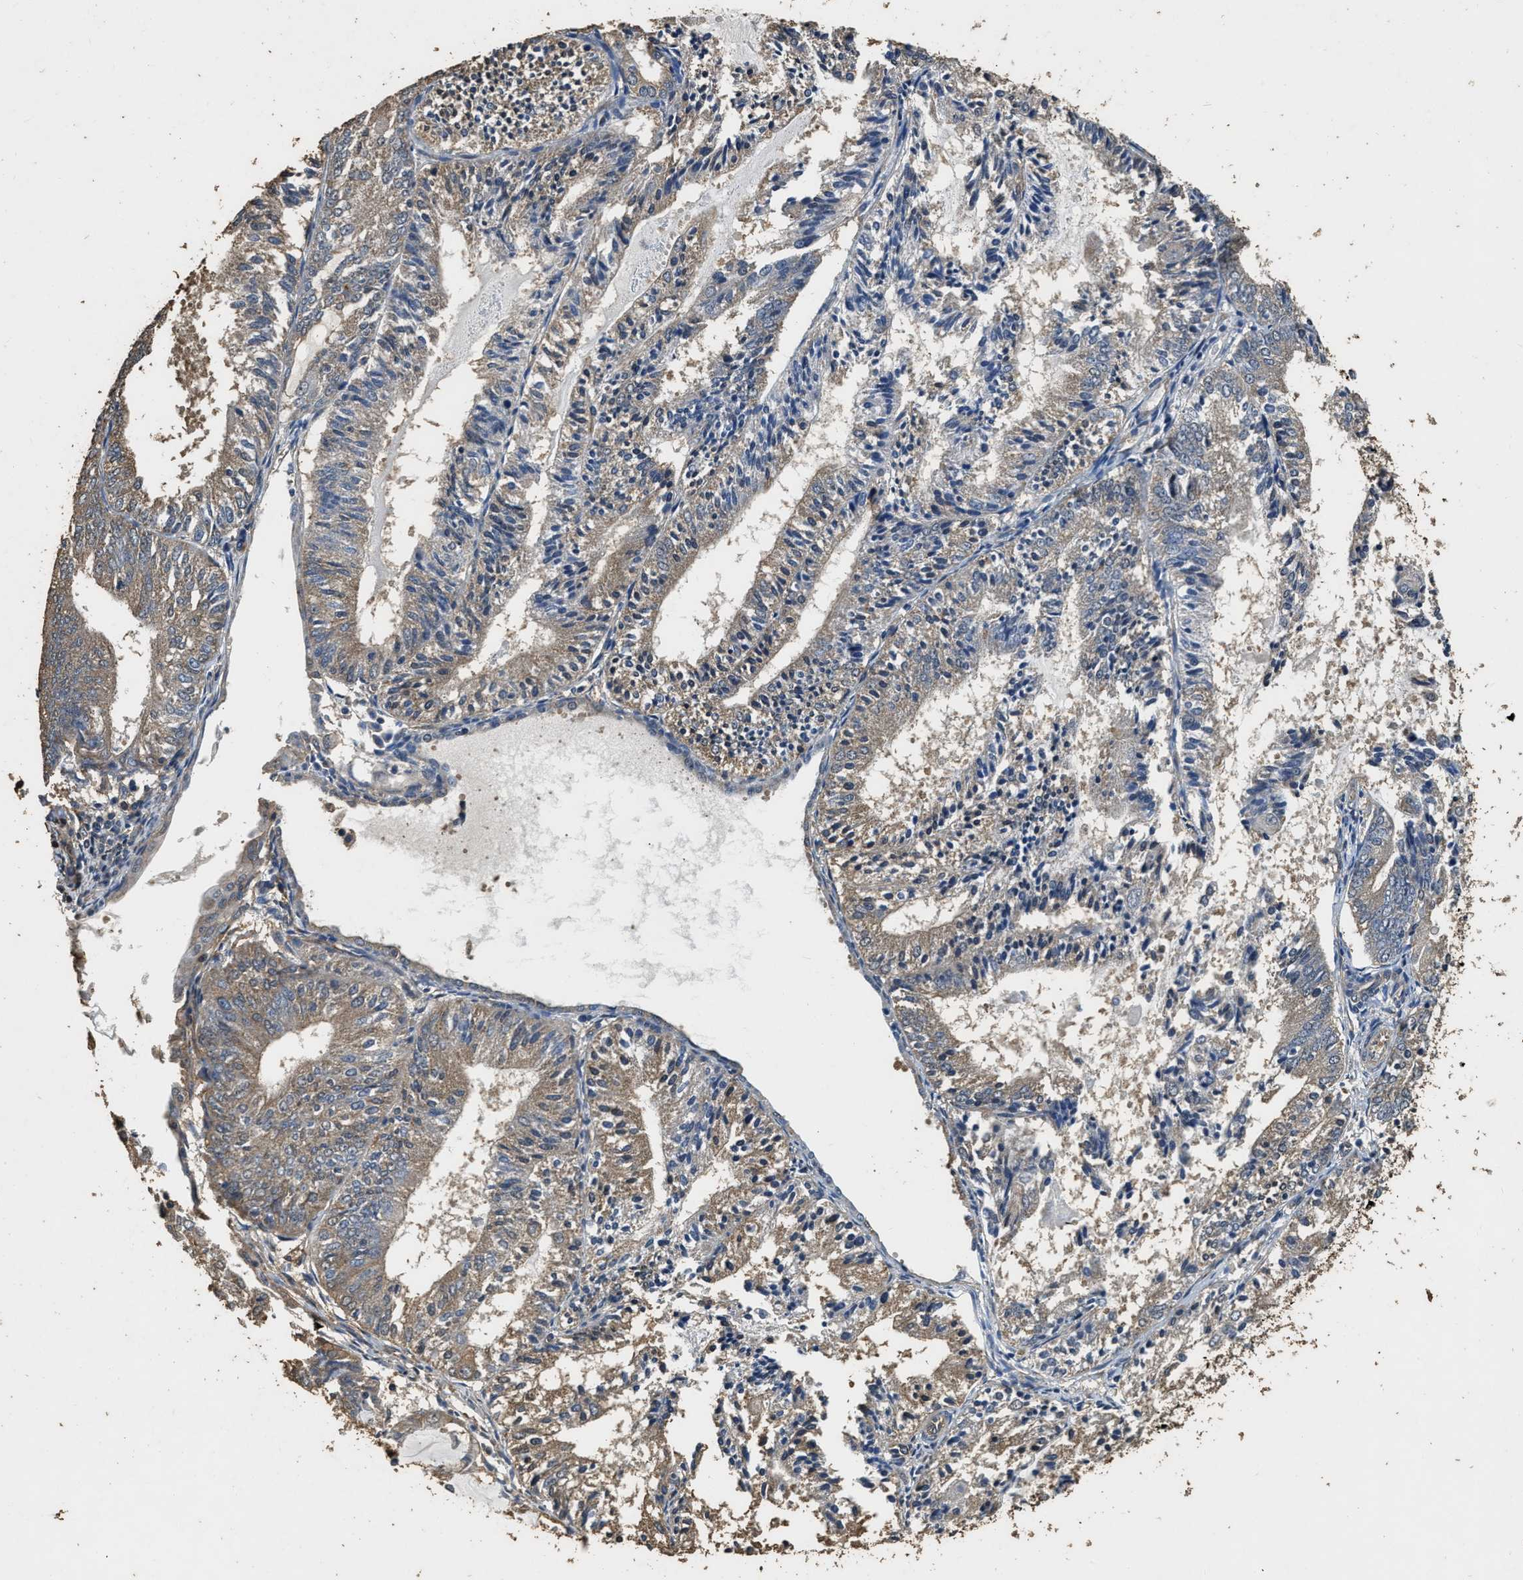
{"staining": {"intensity": "weak", "quantity": "<25%", "location": "cytoplasmic/membranous"}, "tissue": "endometrial cancer", "cell_type": "Tumor cells", "image_type": "cancer", "snomed": [{"axis": "morphology", "description": "Adenocarcinoma, NOS"}, {"axis": "topography", "description": "Endometrium"}], "caption": "Immunohistochemical staining of human endometrial cancer reveals no significant expression in tumor cells.", "gene": "MIB1", "patient": {"sex": "female", "age": 81}}